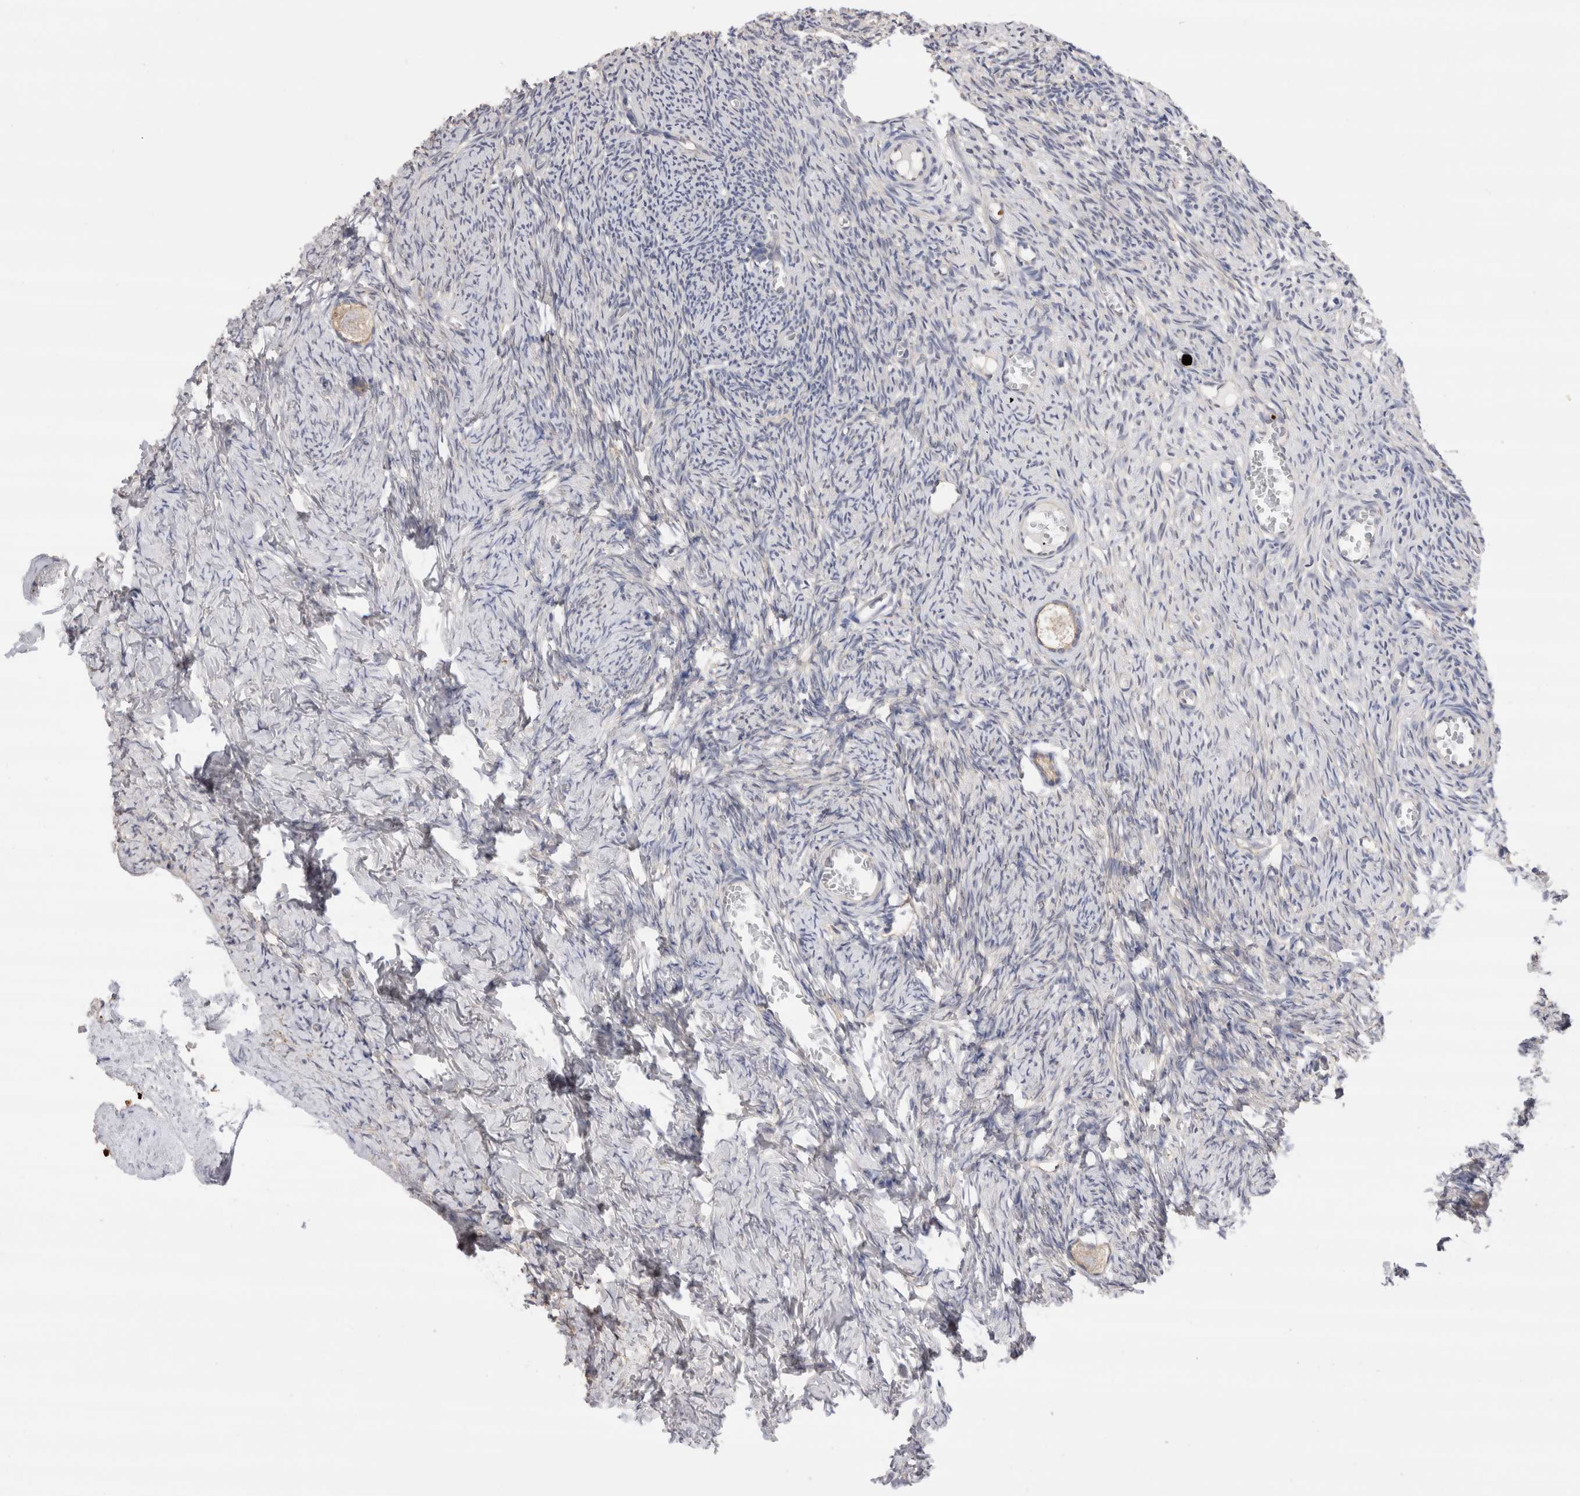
{"staining": {"intensity": "weak", "quantity": ">75%", "location": "cytoplasmic/membranous"}, "tissue": "ovary", "cell_type": "Follicle cells", "image_type": "normal", "snomed": [{"axis": "morphology", "description": "Normal tissue, NOS"}, {"axis": "topography", "description": "Ovary"}], "caption": "Human ovary stained with a brown dye shows weak cytoplasmic/membranous positive expression in approximately >75% of follicle cells.", "gene": "NXT2", "patient": {"sex": "female", "age": 27}}